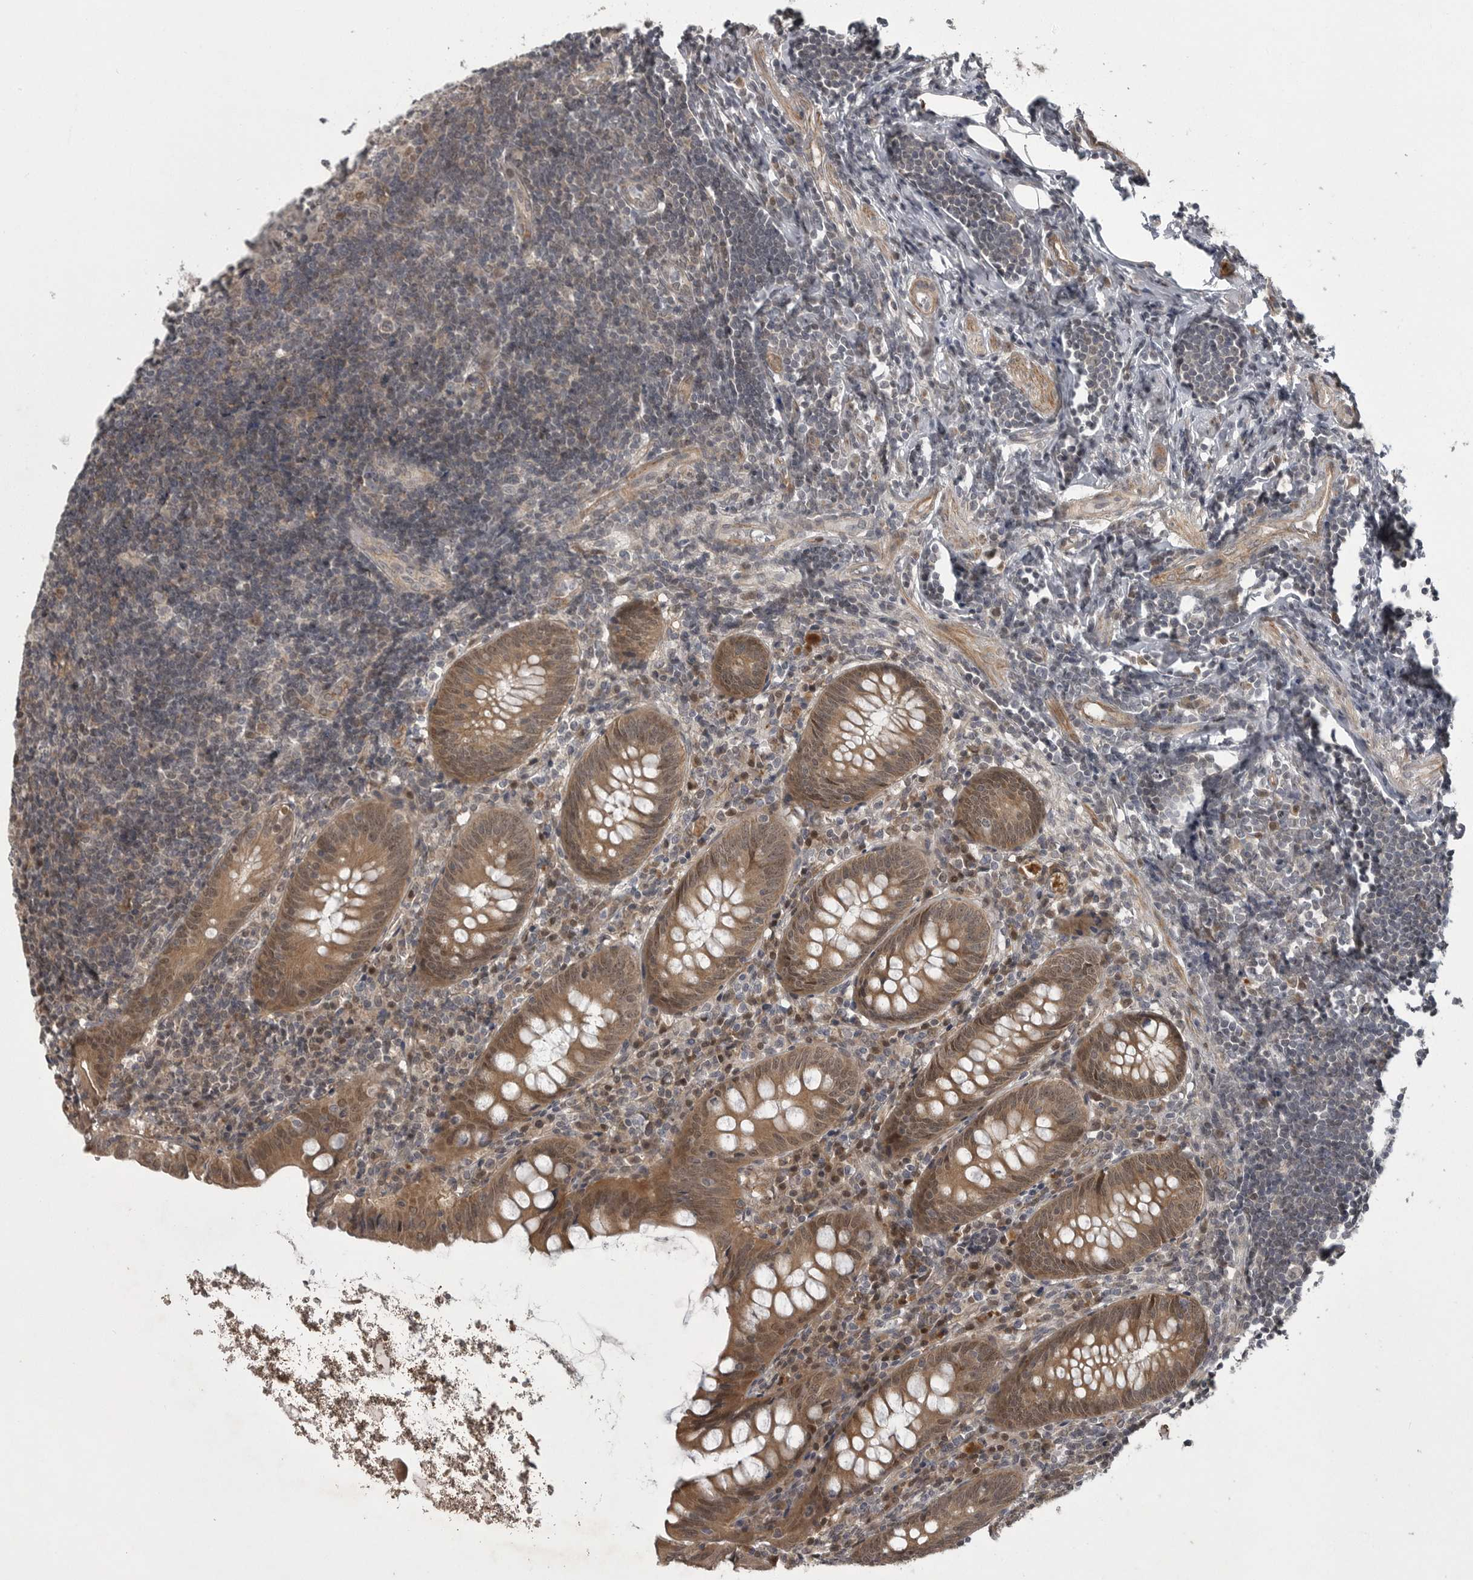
{"staining": {"intensity": "moderate", "quantity": ">75%", "location": "cytoplasmic/membranous,nuclear"}, "tissue": "appendix", "cell_type": "Glandular cells", "image_type": "normal", "snomed": [{"axis": "morphology", "description": "Normal tissue, NOS"}, {"axis": "topography", "description": "Appendix"}], "caption": "DAB (3,3'-diaminobenzidine) immunohistochemical staining of benign human appendix exhibits moderate cytoplasmic/membranous,nuclear protein positivity in approximately >75% of glandular cells. (DAB IHC with brightfield microscopy, high magnification).", "gene": "PPP1R9A", "patient": {"sex": "female", "age": 54}}